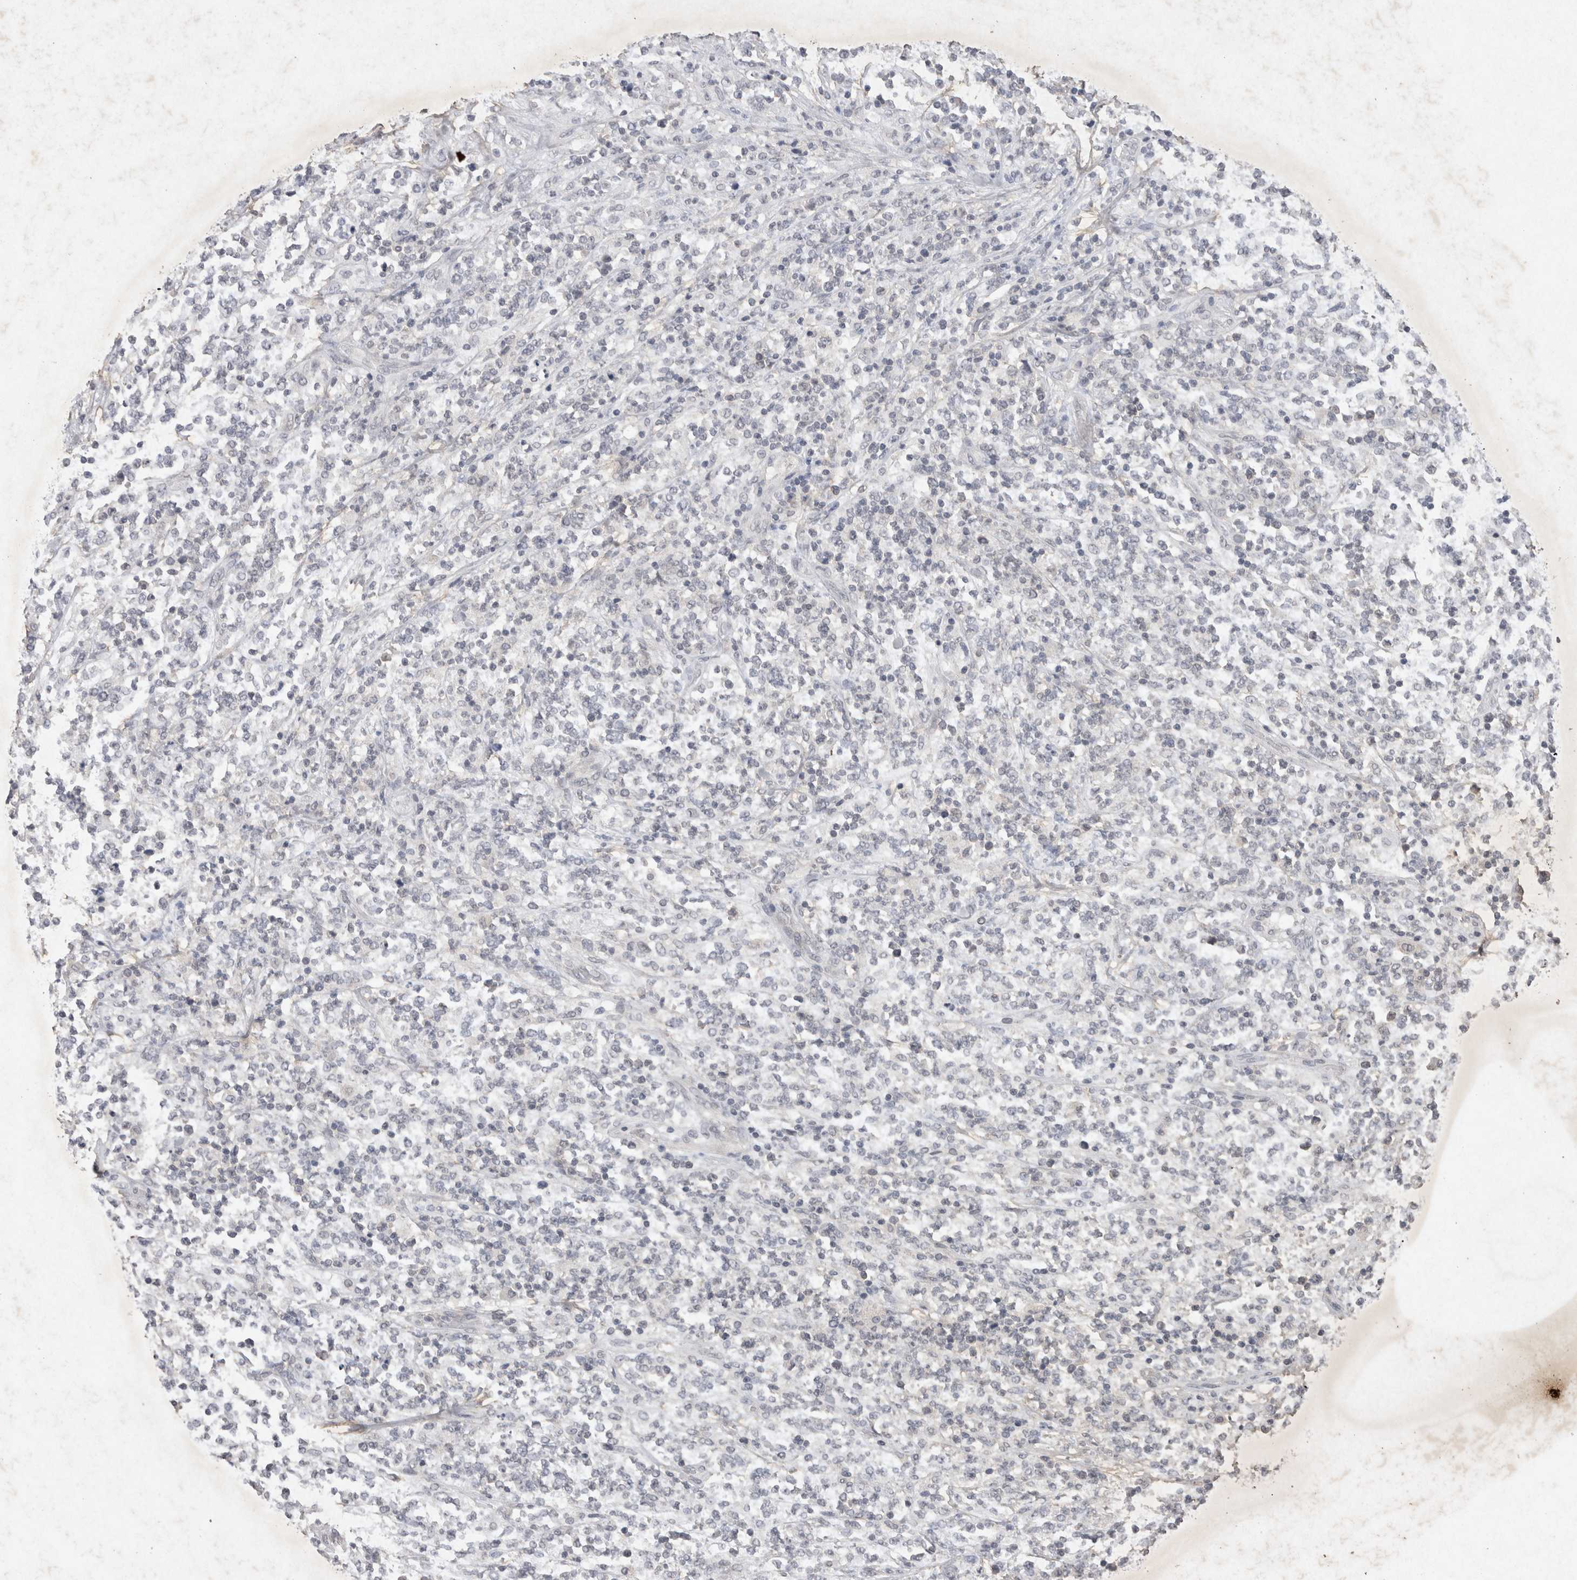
{"staining": {"intensity": "negative", "quantity": "none", "location": "none"}, "tissue": "lymphoma", "cell_type": "Tumor cells", "image_type": "cancer", "snomed": [{"axis": "morphology", "description": "Malignant lymphoma, non-Hodgkin's type, High grade"}, {"axis": "topography", "description": "Soft tissue"}], "caption": "Micrograph shows no protein expression in tumor cells of malignant lymphoma, non-Hodgkin's type (high-grade) tissue.", "gene": "LYVE1", "patient": {"sex": "male", "age": 18}}